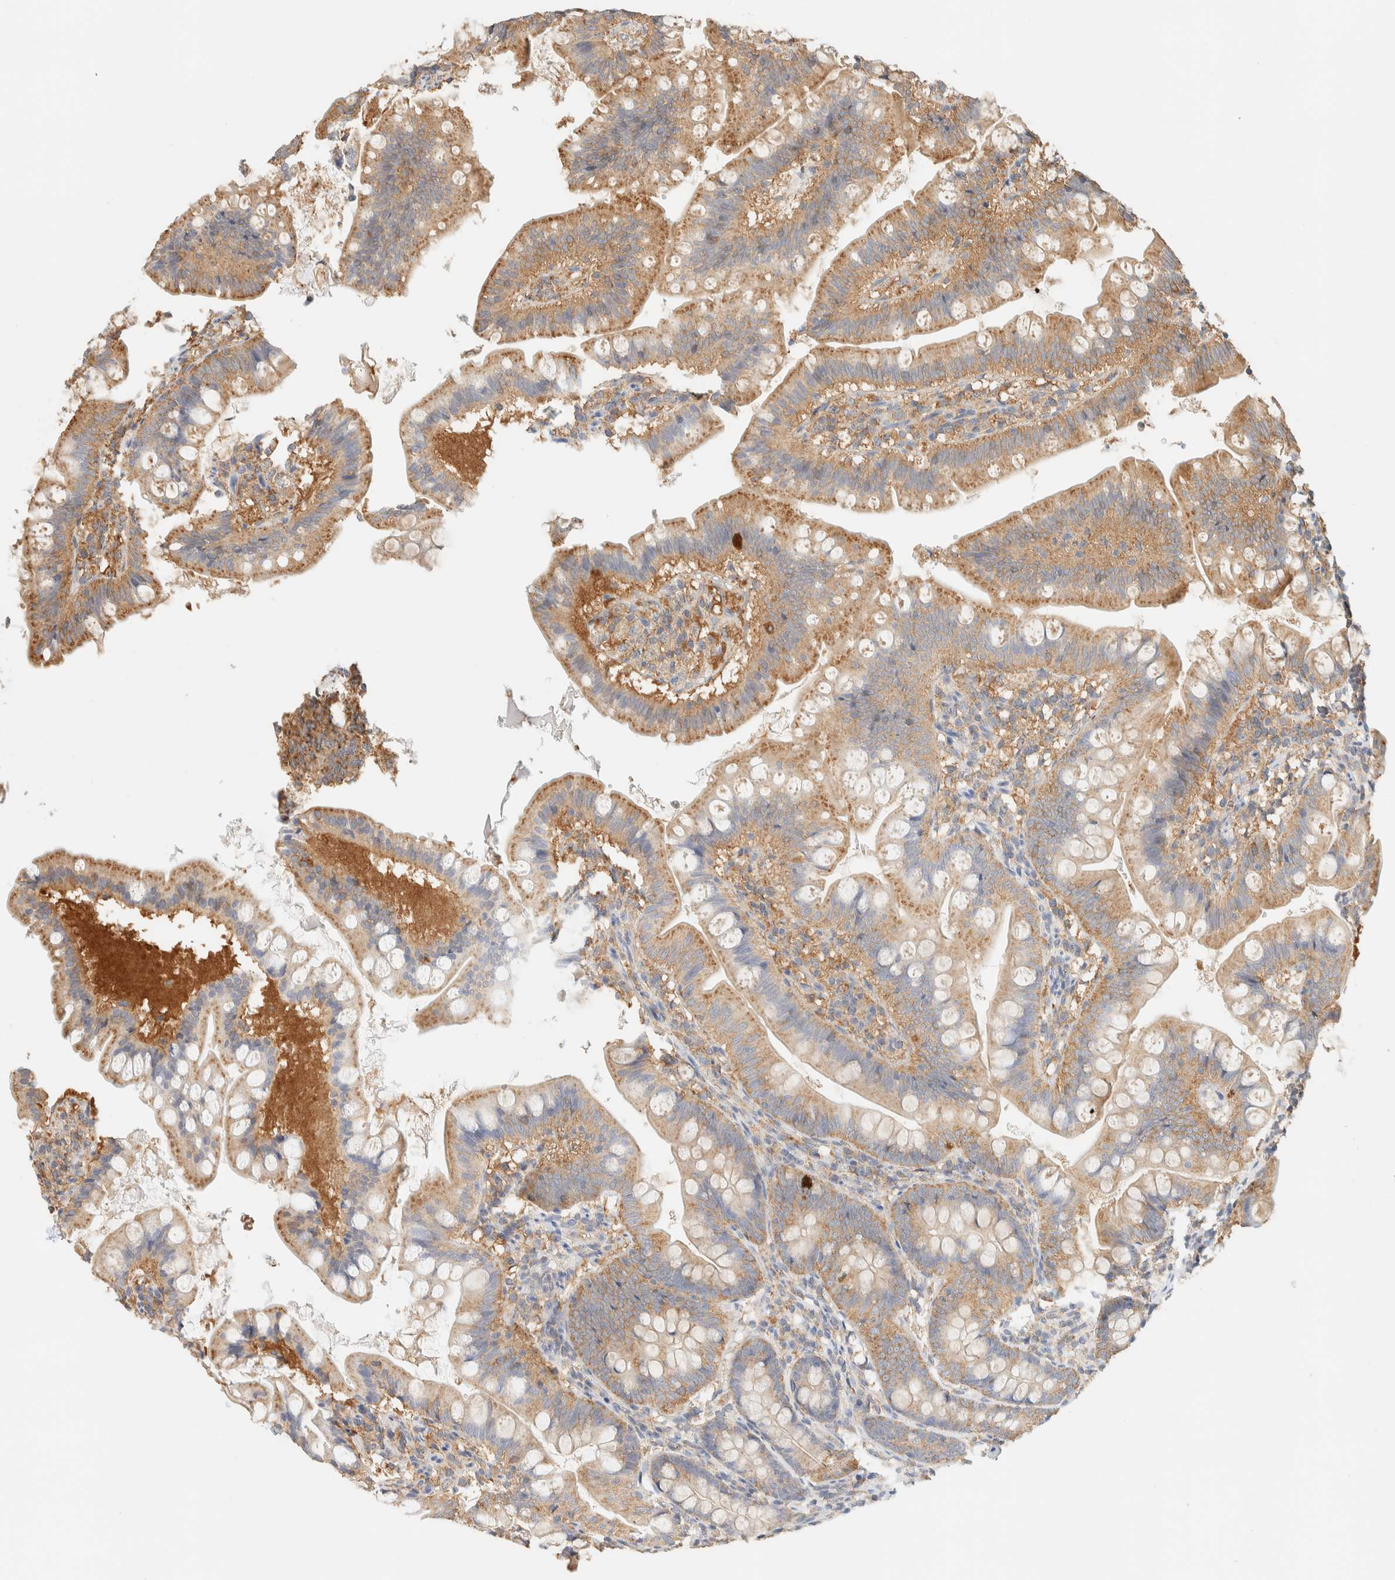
{"staining": {"intensity": "moderate", "quantity": ">75%", "location": "cytoplasmic/membranous"}, "tissue": "small intestine", "cell_type": "Glandular cells", "image_type": "normal", "snomed": [{"axis": "morphology", "description": "Normal tissue, NOS"}, {"axis": "topography", "description": "Small intestine"}], "caption": "This is a photomicrograph of IHC staining of benign small intestine, which shows moderate positivity in the cytoplasmic/membranous of glandular cells.", "gene": "TBC1D8B", "patient": {"sex": "male", "age": 7}}